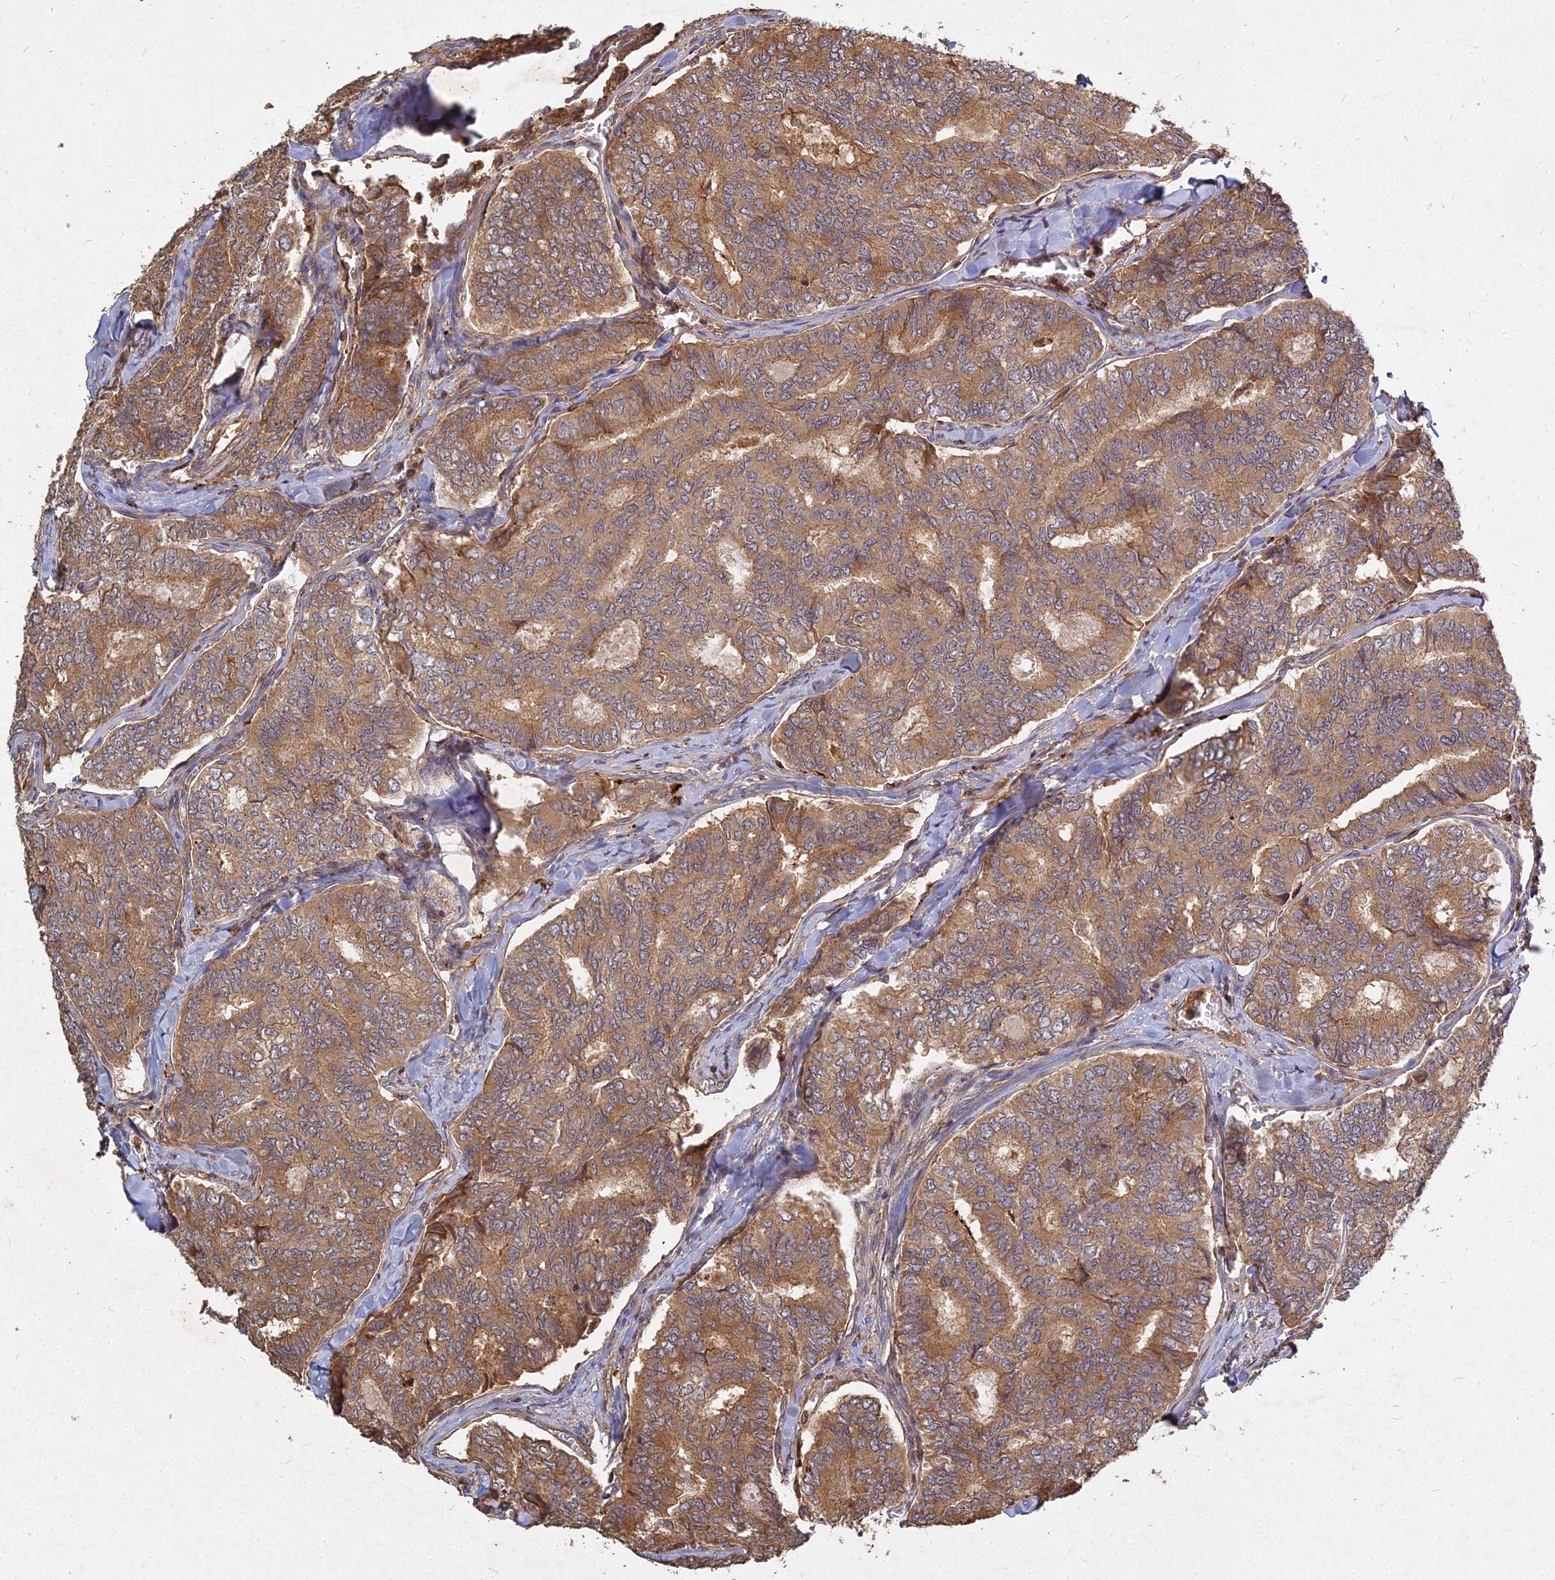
{"staining": {"intensity": "moderate", "quantity": ">75%", "location": "cytoplasmic/membranous"}, "tissue": "thyroid cancer", "cell_type": "Tumor cells", "image_type": "cancer", "snomed": [{"axis": "morphology", "description": "Papillary adenocarcinoma, NOS"}, {"axis": "topography", "description": "Thyroid gland"}], "caption": "Moderate cytoplasmic/membranous staining is present in about >75% of tumor cells in thyroid cancer.", "gene": "UBE2W", "patient": {"sex": "female", "age": 35}}